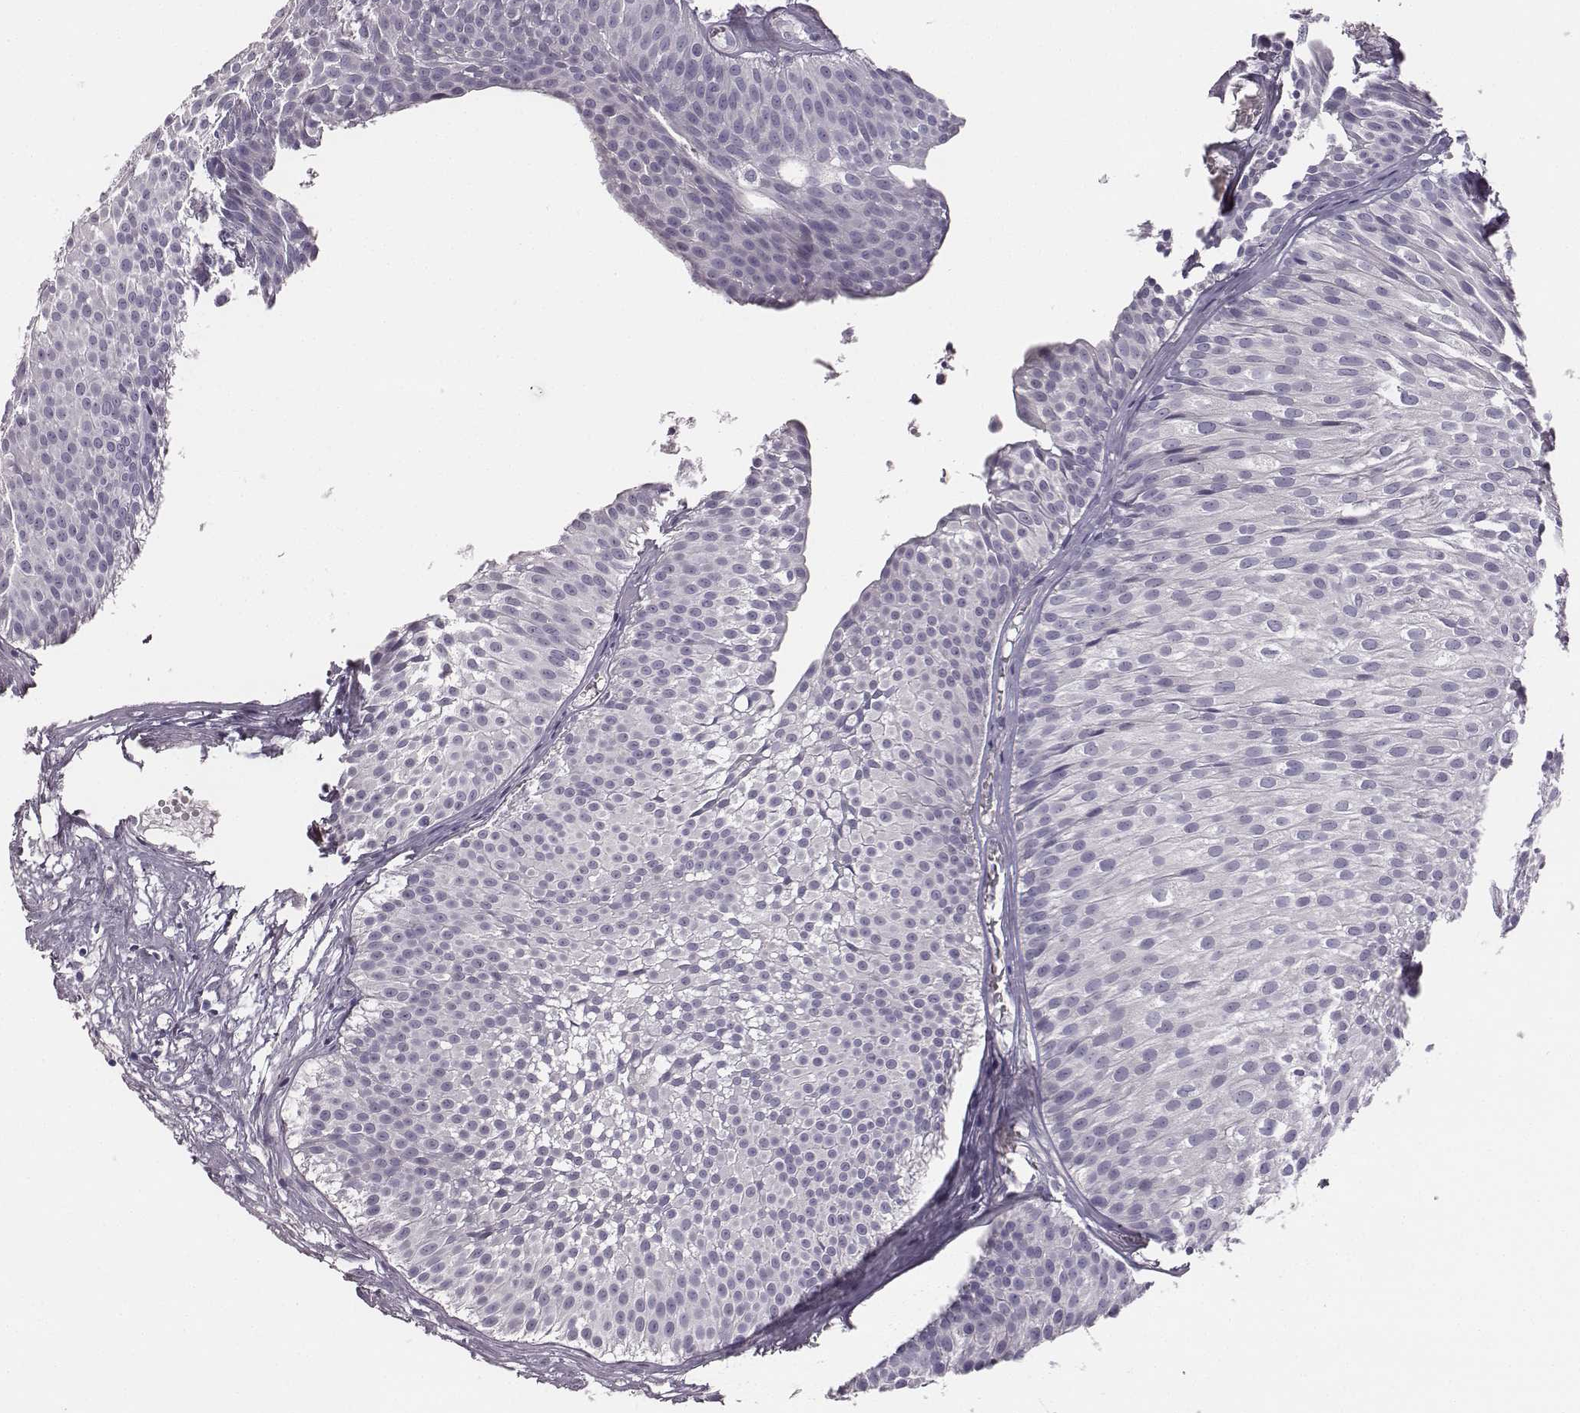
{"staining": {"intensity": "negative", "quantity": "none", "location": "none"}, "tissue": "urothelial cancer", "cell_type": "Tumor cells", "image_type": "cancer", "snomed": [{"axis": "morphology", "description": "Urothelial carcinoma, Low grade"}, {"axis": "topography", "description": "Urinary bladder"}], "caption": "Protein analysis of low-grade urothelial carcinoma reveals no significant expression in tumor cells. (IHC, brightfield microscopy, high magnification).", "gene": "ADAM7", "patient": {"sex": "male", "age": 63}}